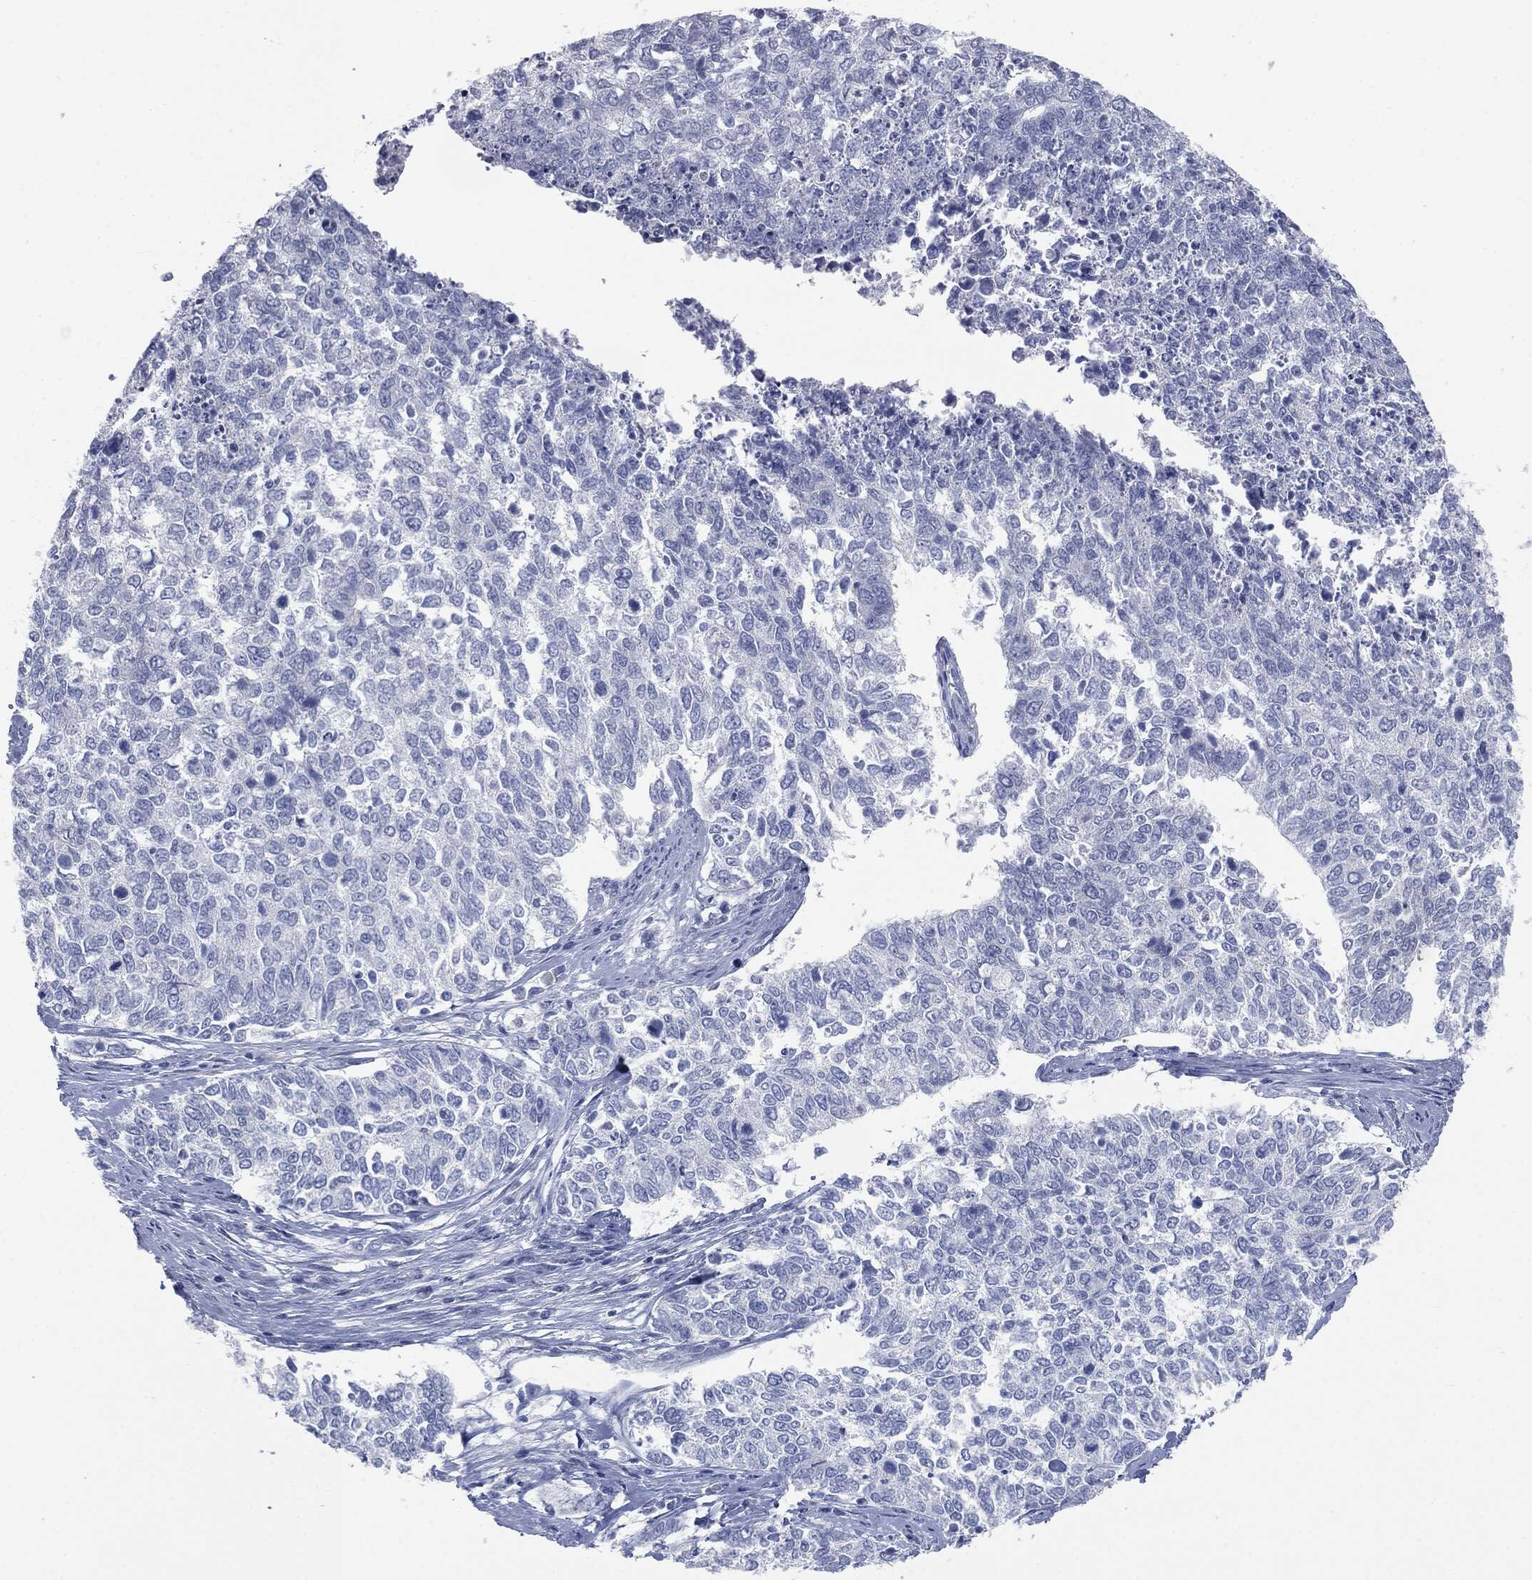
{"staining": {"intensity": "negative", "quantity": "none", "location": "none"}, "tissue": "cervical cancer", "cell_type": "Tumor cells", "image_type": "cancer", "snomed": [{"axis": "morphology", "description": "Adenocarcinoma, NOS"}, {"axis": "topography", "description": "Cervix"}], "caption": "The image exhibits no staining of tumor cells in cervical adenocarcinoma. Nuclei are stained in blue.", "gene": "CAV3", "patient": {"sex": "female", "age": 63}}